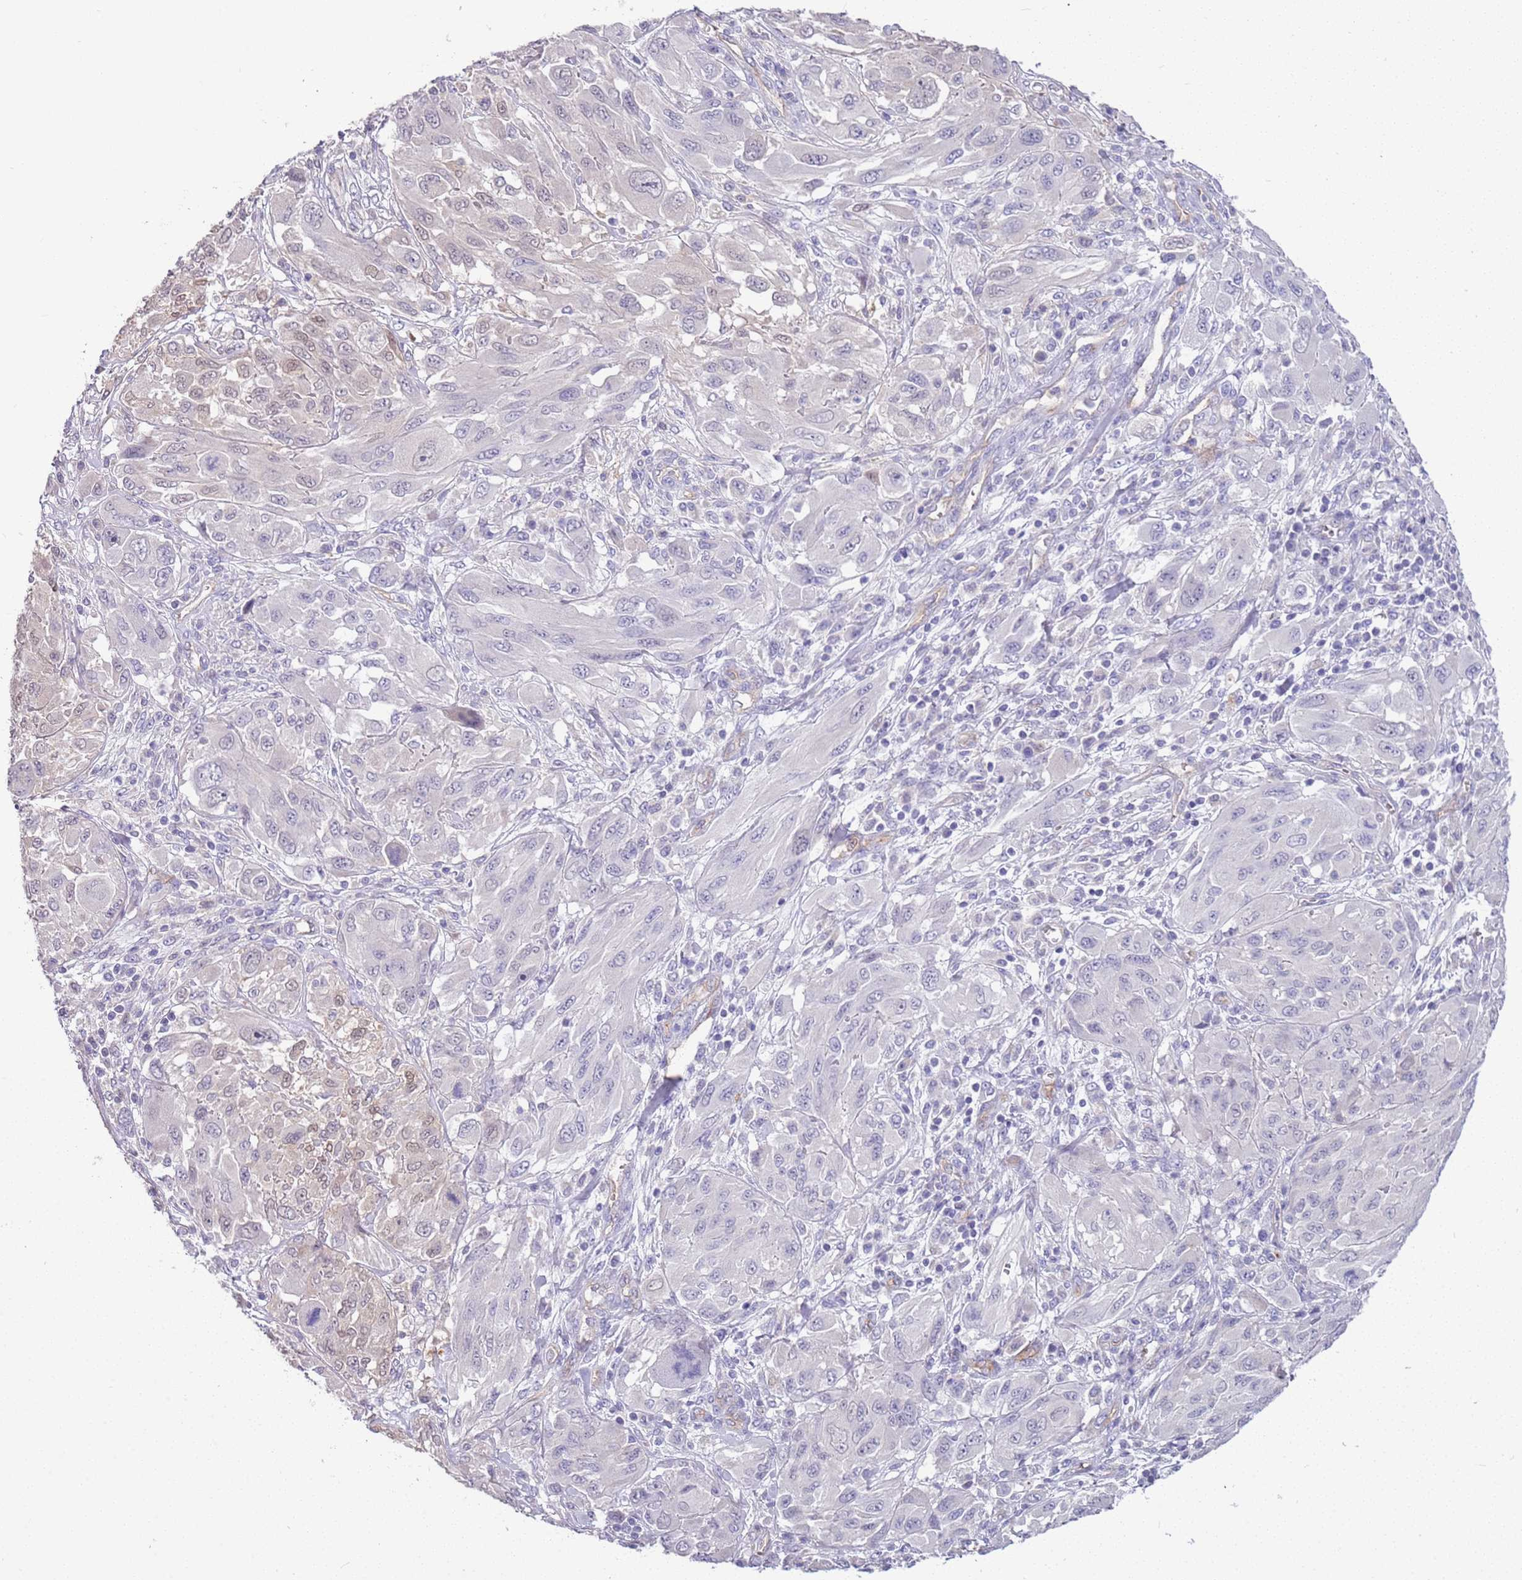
{"staining": {"intensity": "weak", "quantity": "<25%", "location": "nuclear"}, "tissue": "melanoma", "cell_type": "Tumor cells", "image_type": "cancer", "snomed": [{"axis": "morphology", "description": "Malignant melanoma, NOS"}, {"axis": "topography", "description": "Skin"}], "caption": "An IHC histopathology image of malignant melanoma is shown. There is no staining in tumor cells of malignant melanoma. (DAB immunohistochemistry (IHC) with hematoxylin counter stain).", "gene": "BRMS1L", "patient": {"sex": "female", "age": 91}}